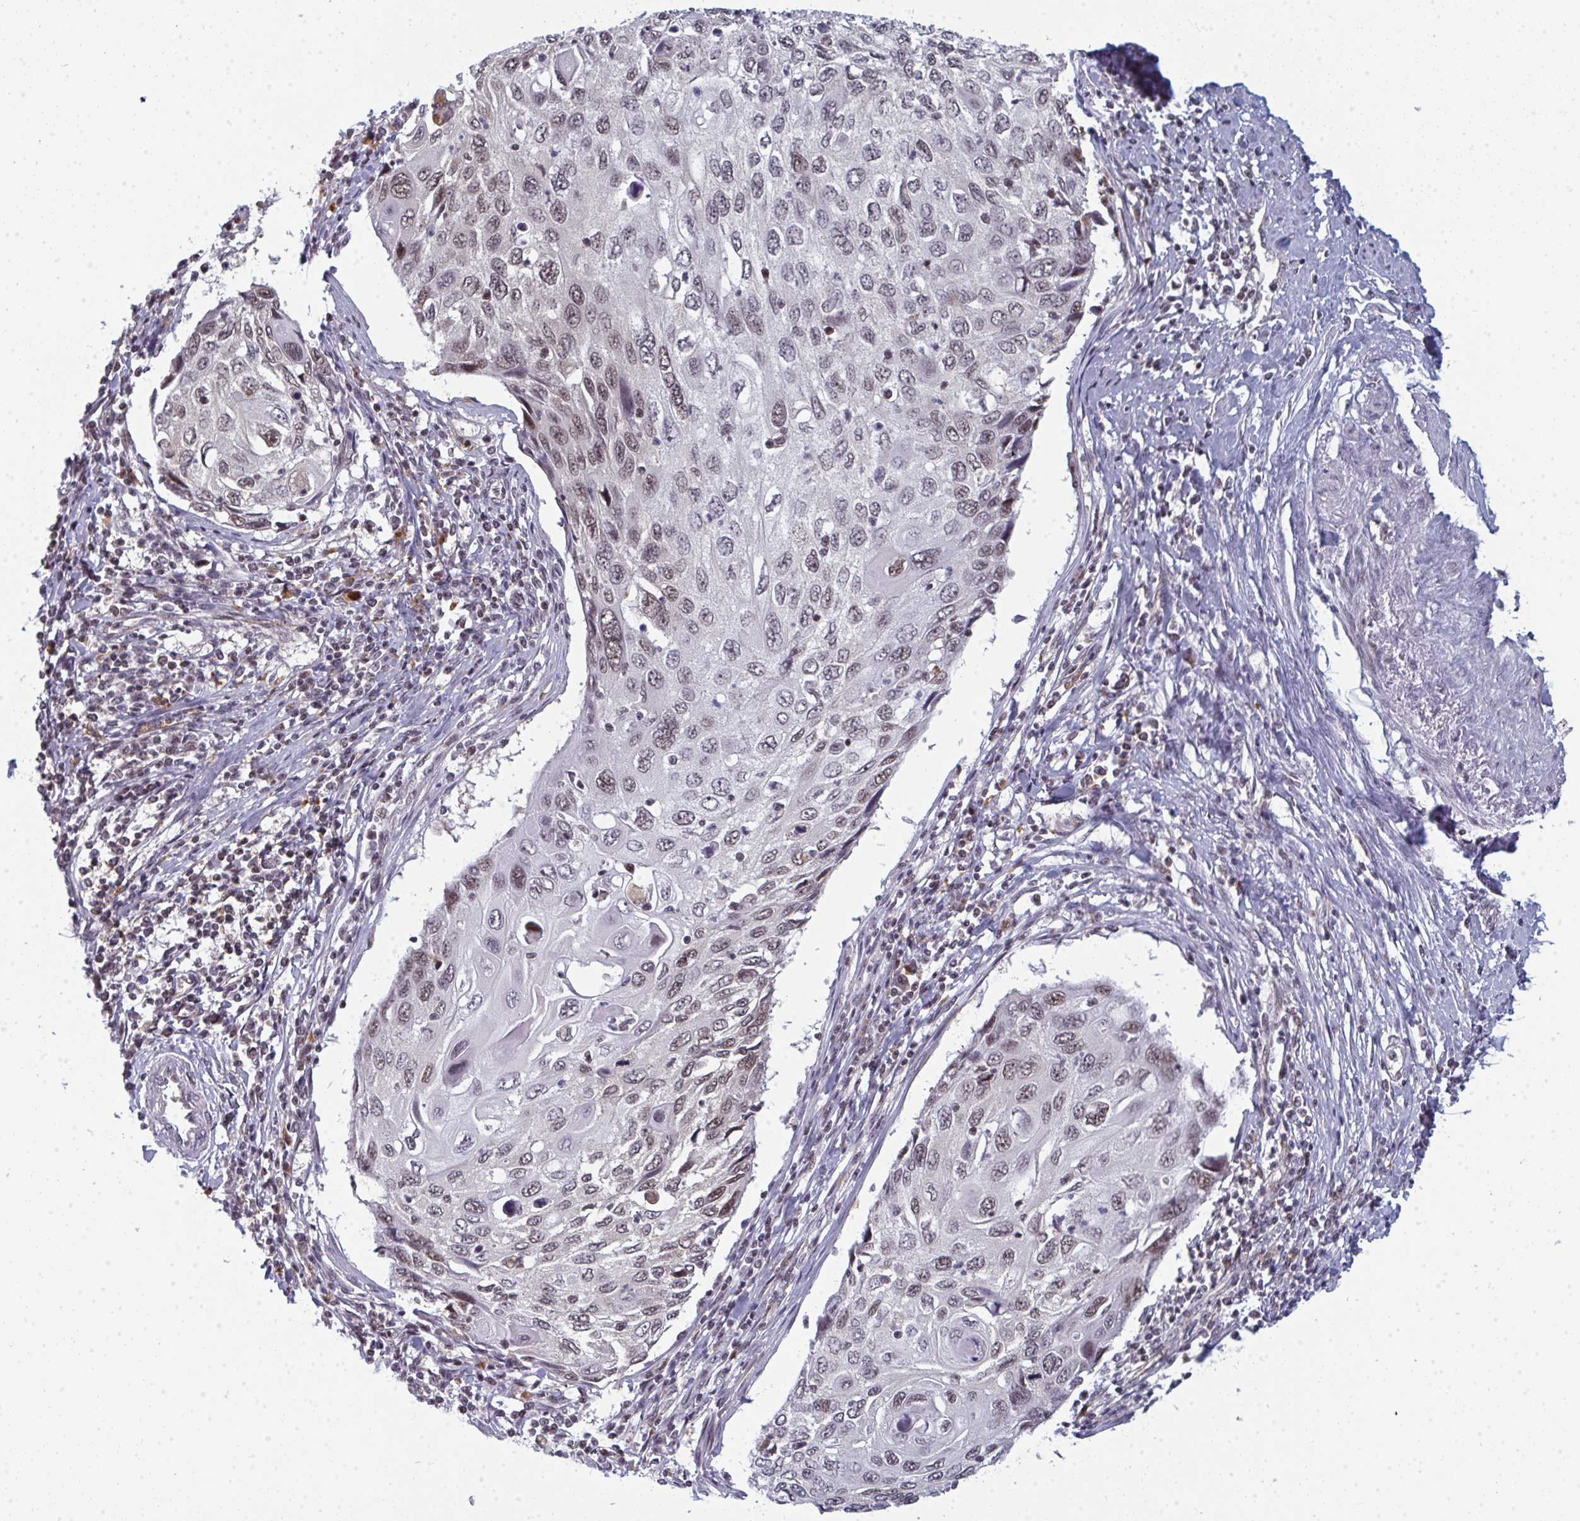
{"staining": {"intensity": "weak", "quantity": "25%-75%", "location": "nuclear"}, "tissue": "cervical cancer", "cell_type": "Tumor cells", "image_type": "cancer", "snomed": [{"axis": "morphology", "description": "Squamous cell carcinoma, NOS"}, {"axis": "topography", "description": "Cervix"}], "caption": "Human cervical squamous cell carcinoma stained for a protein (brown) displays weak nuclear positive positivity in approximately 25%-75% of tumor cells.", "gene": "ATF1", "patient": {"sex": "female", "age": 70}}